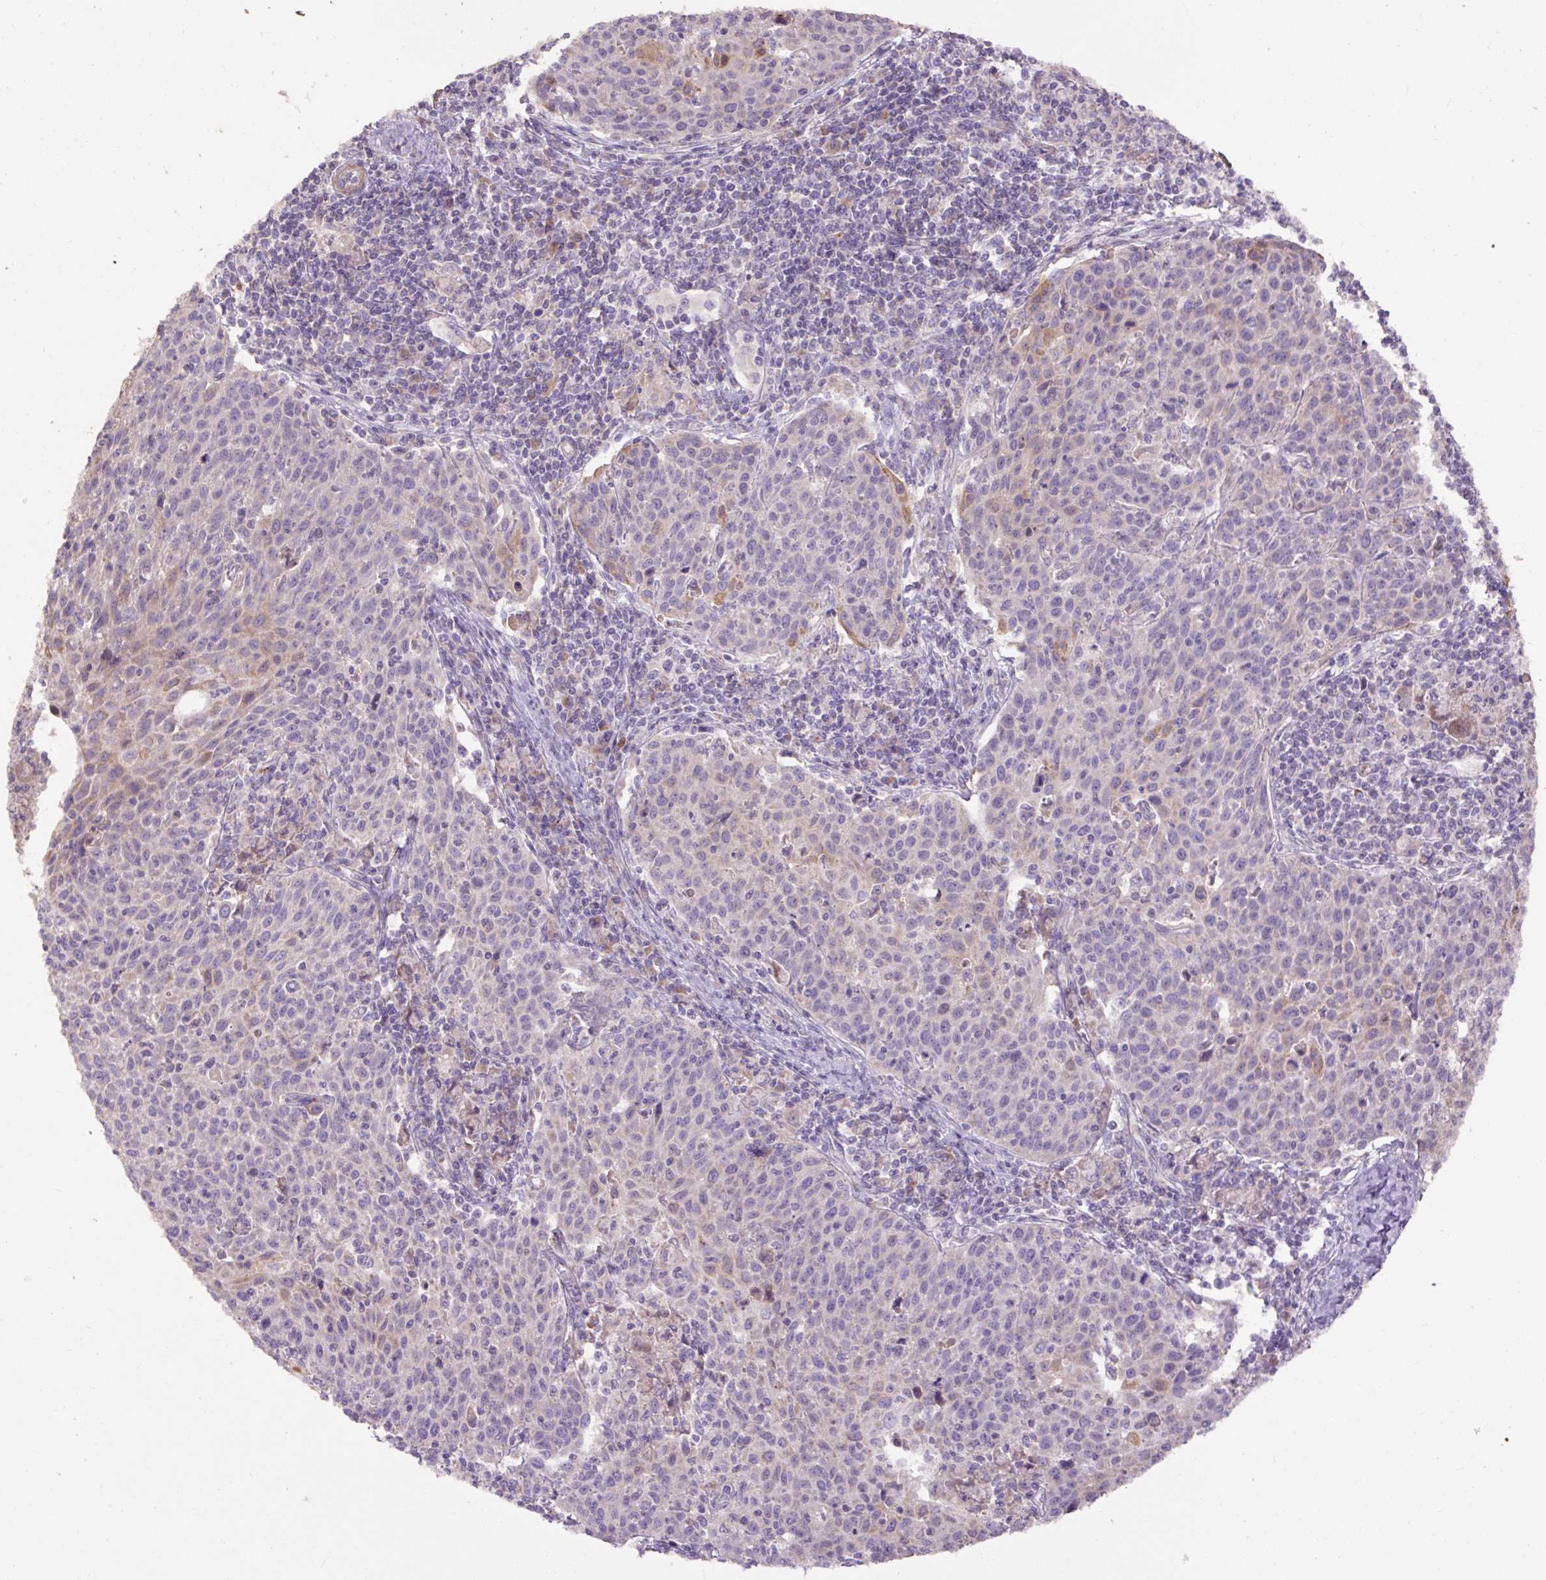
{"staining": {"intensity": "moderate", "quantity": "<25%", "location": "cytoplasmic/membranous"}, "tissue": "cervical cancer", "cell_type": "Tumor cells", "image_type": "cancer", "snomed": [{"axis": "morphology", "description": "Squamous cell carcinoma, NOS"}, {"axis": "topography", "description": "Cervix"}], "caption": "The photomicrograph reveals immunohistochemical staining of cervical cancer. There is moderate cytoplasmic/membranous expression is seen in about <25% of tumor cells.", "gene": "ABR", "patient": {"sex": "female", "age": 38}}